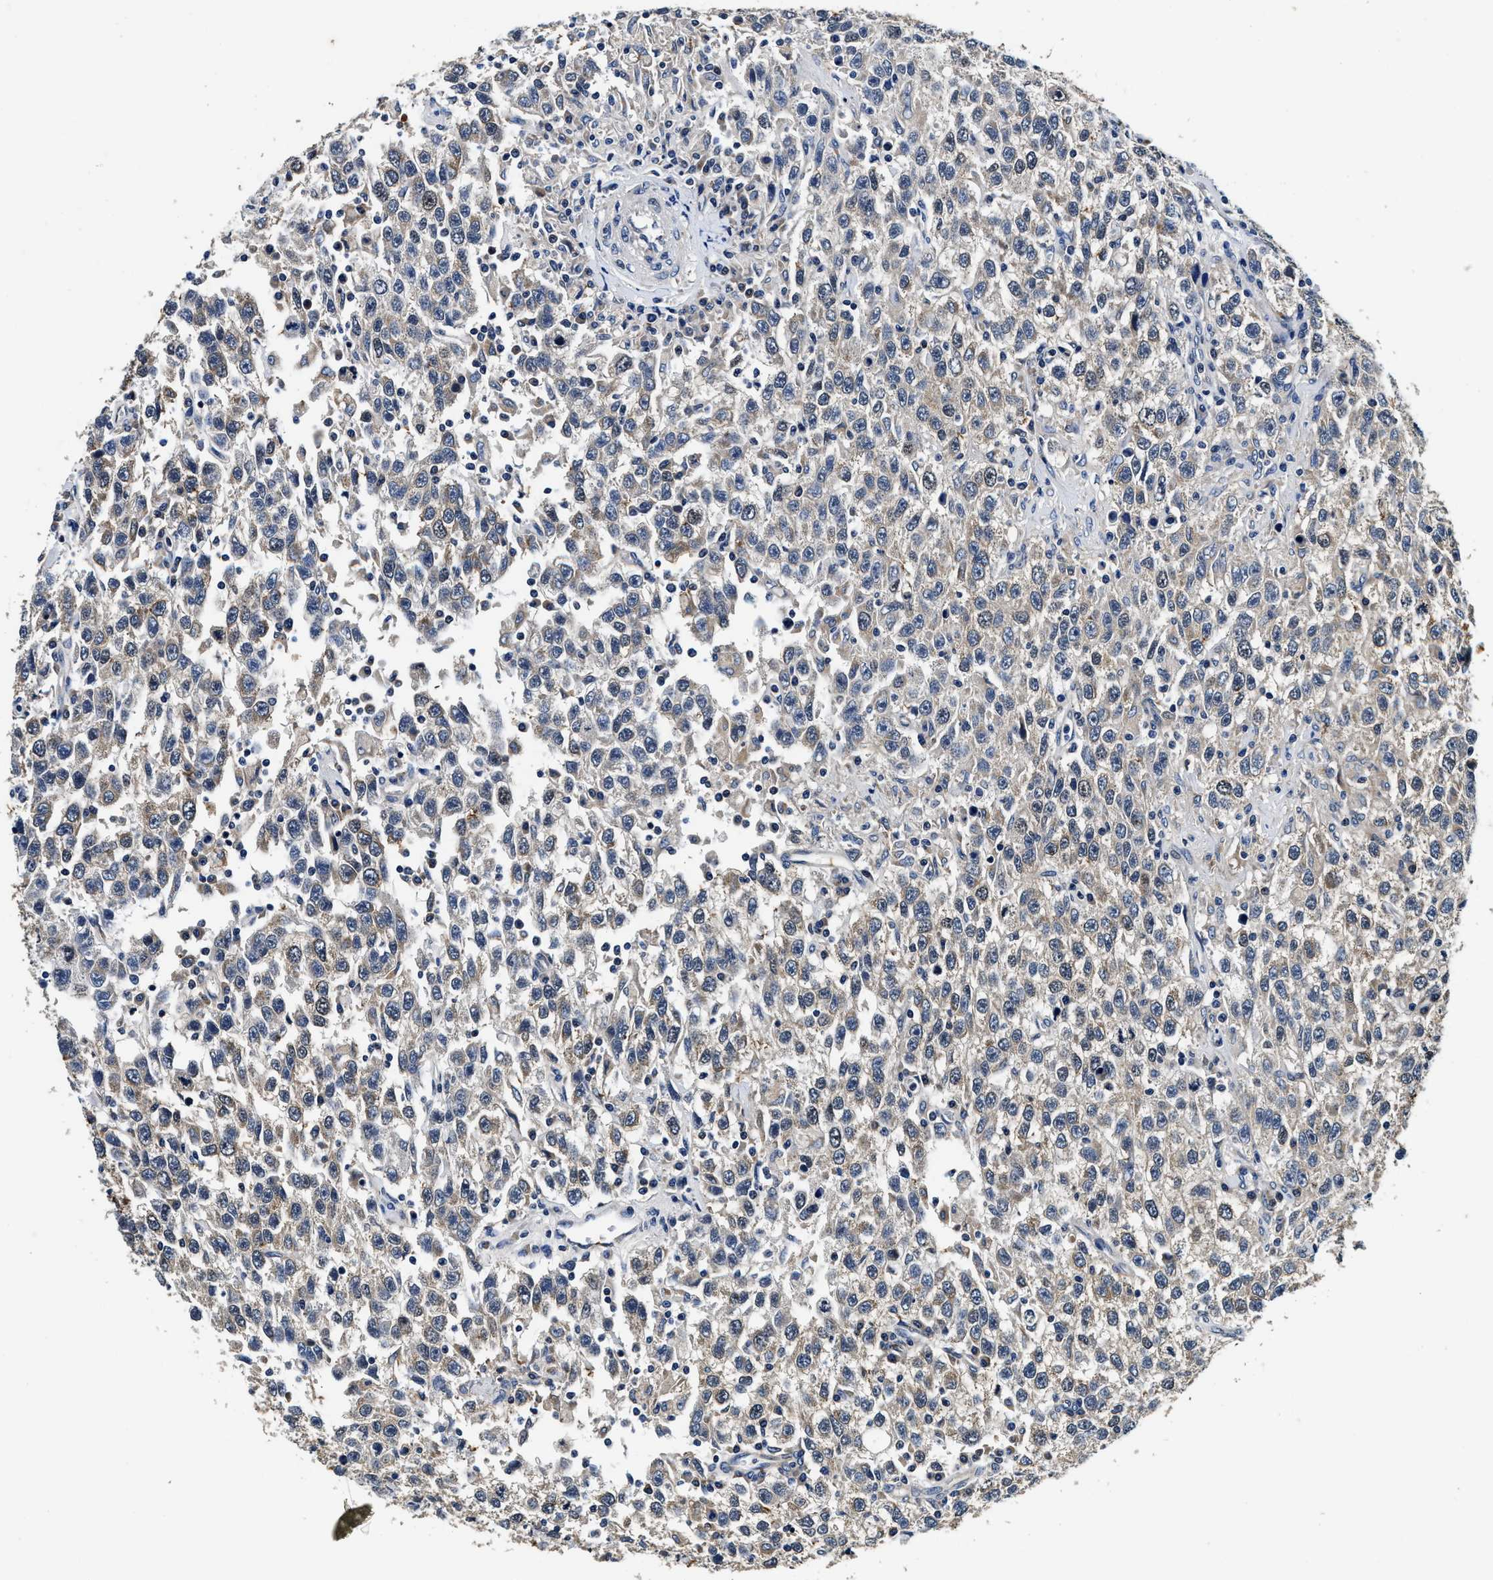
{"staining": {"intensity": "negative", "quantity": "none", "location": "none"}, "tissue": "testis cancer", "cell_type": "Tumor cells", "image_type": "cancer", "snomed": [{"axis": "morphology", "description": "Seminoma, NOS"}, {"axis": "topography", "description": "Testis"}], "caption": "Image shows no significant protein positivity in tumor cells of testis cancer. (DAB IHC visualized using brightfield microscopy, high magnification).", "gene": "PI4KB", "patient": {"sex": "male", "age": 41}}